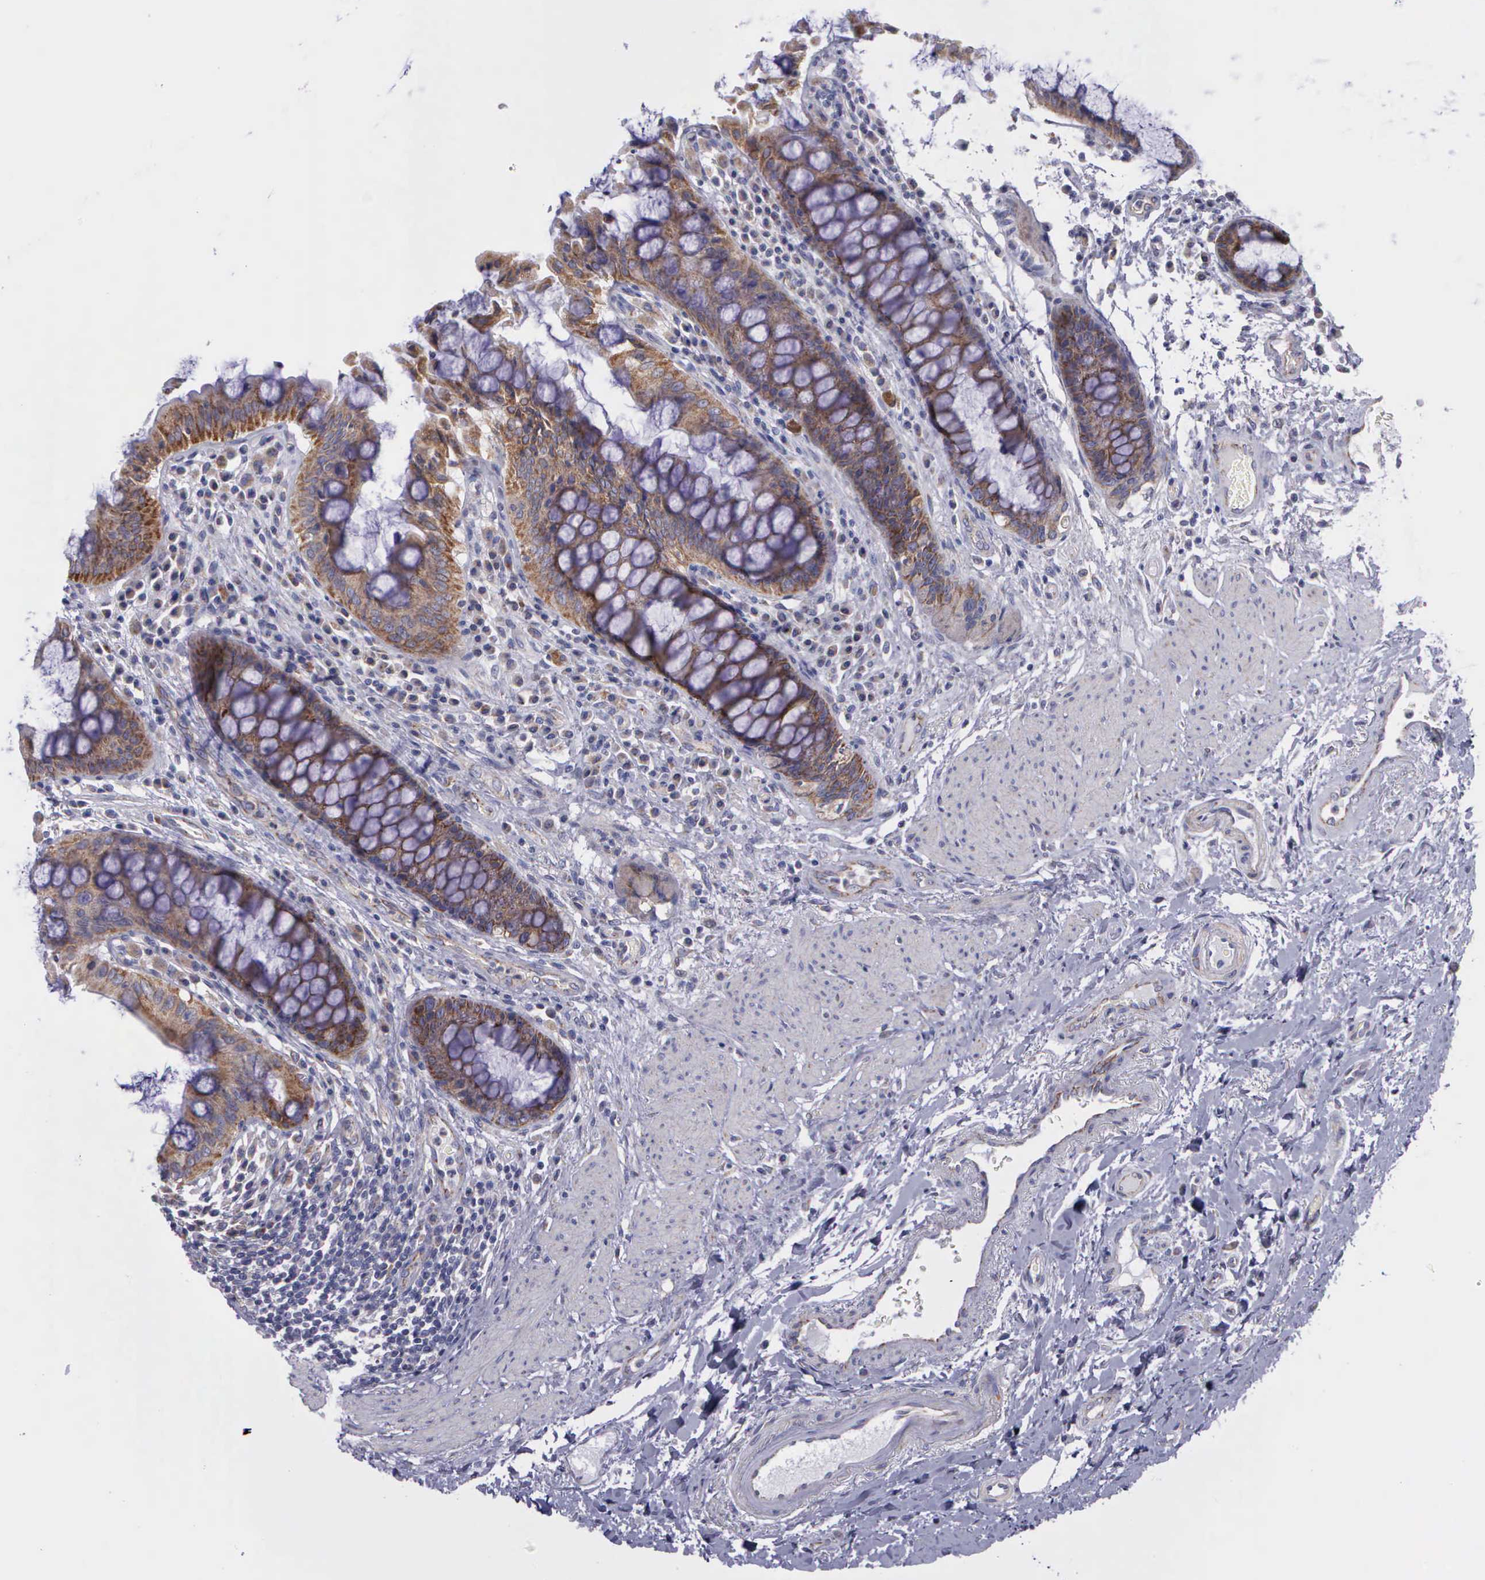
{"staining": {"intensity": "moderate", "quantity": ">75%", "location": "cytoplasmic/membranous"}, "tissue": "rectum", "cell_type": "Glandular cells", "image_type": "normal", "snomed": [{"axis": "morphology", "description": "Normal tissue, NOS"}, {"axis": "topography", "description": "Rectum"}], "caption": "Rectum stained with DAB immunohistochemistry exhibits medium levels of moderate cytoplasmic/membranous staining in about >75% of glandular cells. (DAB (3,3'-diaminobenzidine) = brown stain, brightfield microscopy at high magnification).", "gene": "SYNJ2BP", "patient": {"sex": "female", "age": 75}}